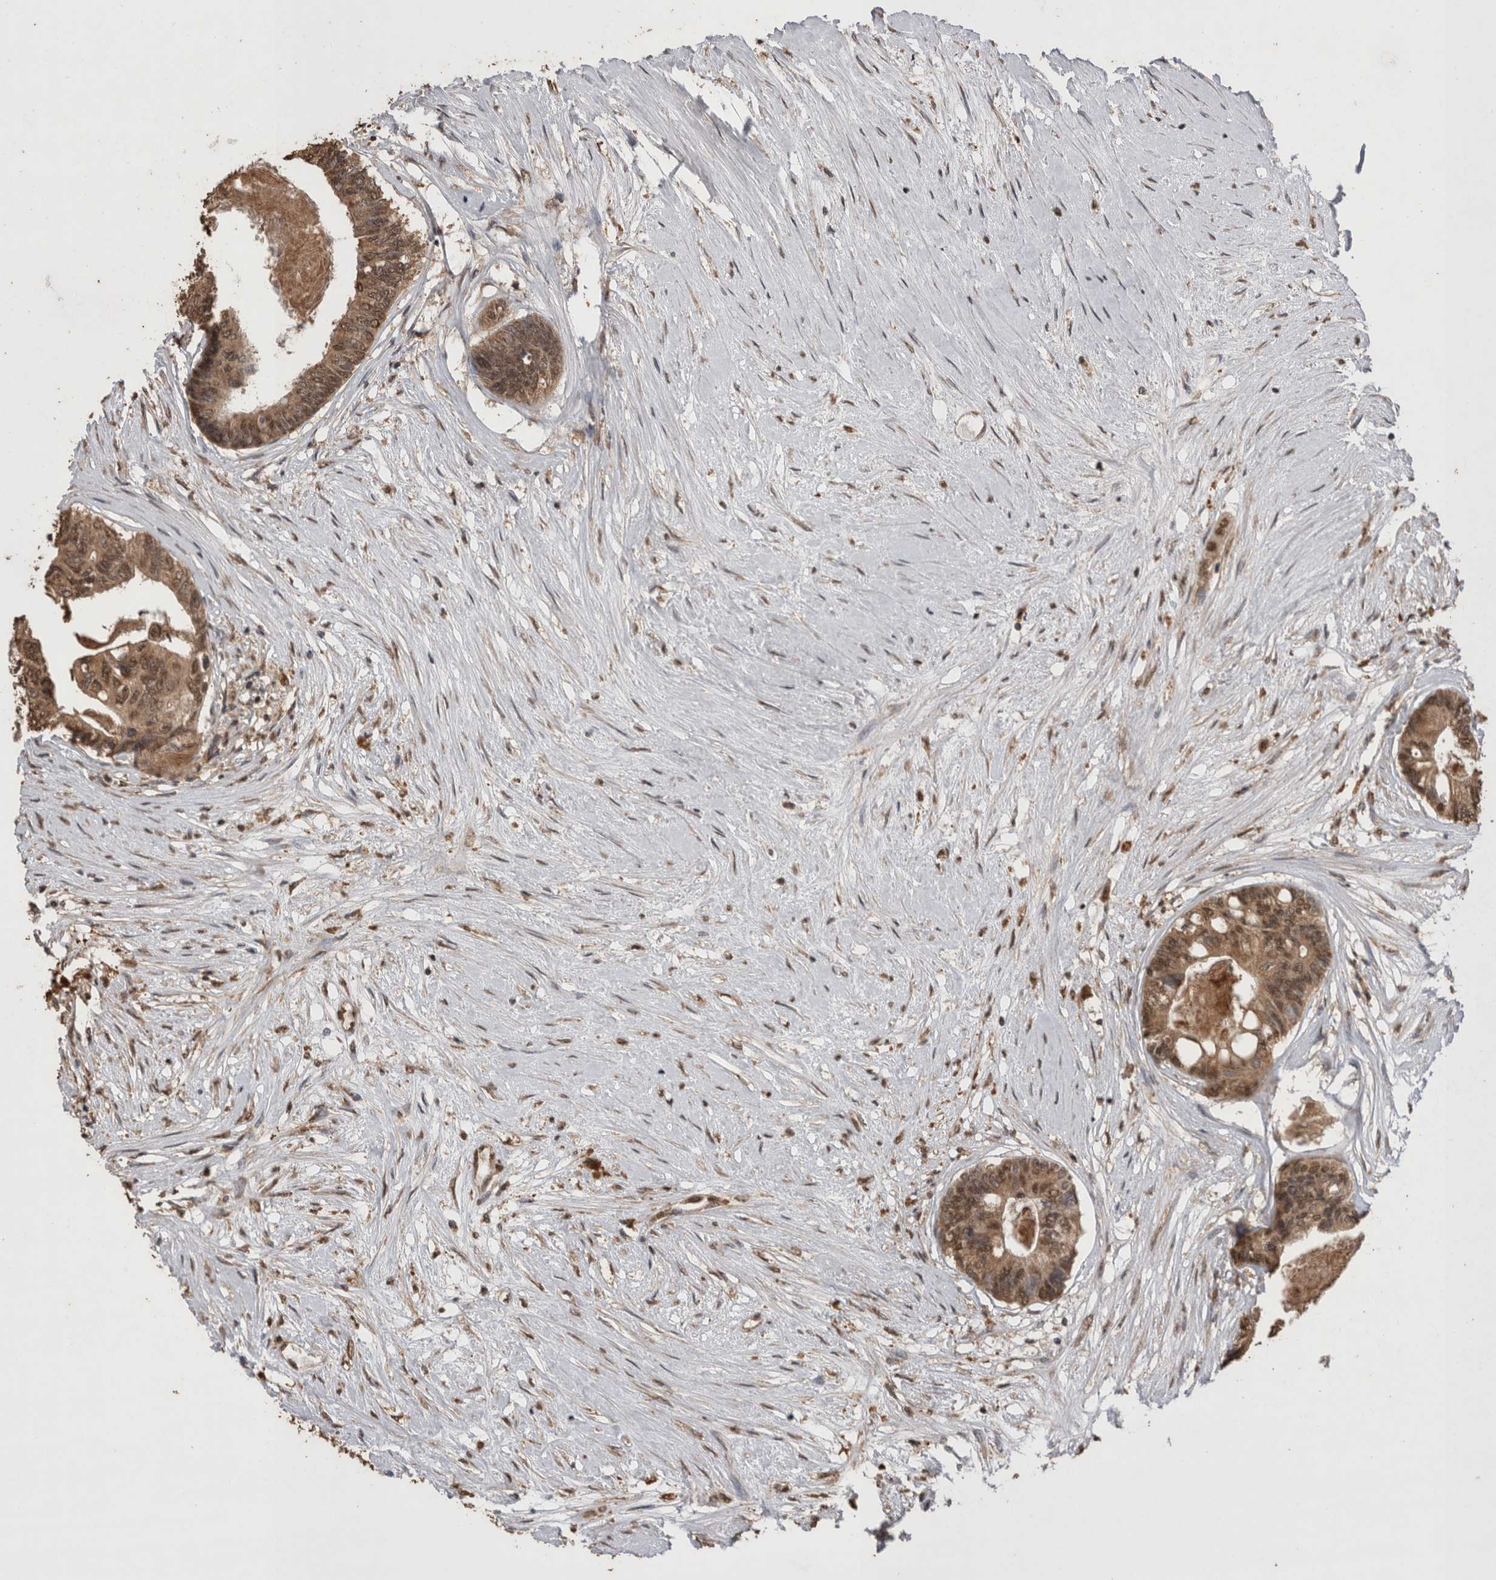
{"staining": {"intensity": "moderate", "quantity": ">75%", "location": "cytoplasmic/membranous,nuclear"}, "tissue": "colorectal cancer", "cell_type": "Tumor cells", "image_type": "cancer", "snomed": [{"axis": "morphology", "description": "Adenocarcinoma, NOS"}, {"axis": "topography", "description": "Rectum"}], "caption": "The micrograph exhibits immunohistochemical staining of colorectal cancer. There is moderate cytoplasmic/membranous and nuclear expression is seen in approximately >75% of tumor cells. (Brightfield microscopy of DAB IHC at high magnification).", "gene": "GRK5", "patient": {"sex": "male", "age": 63}}